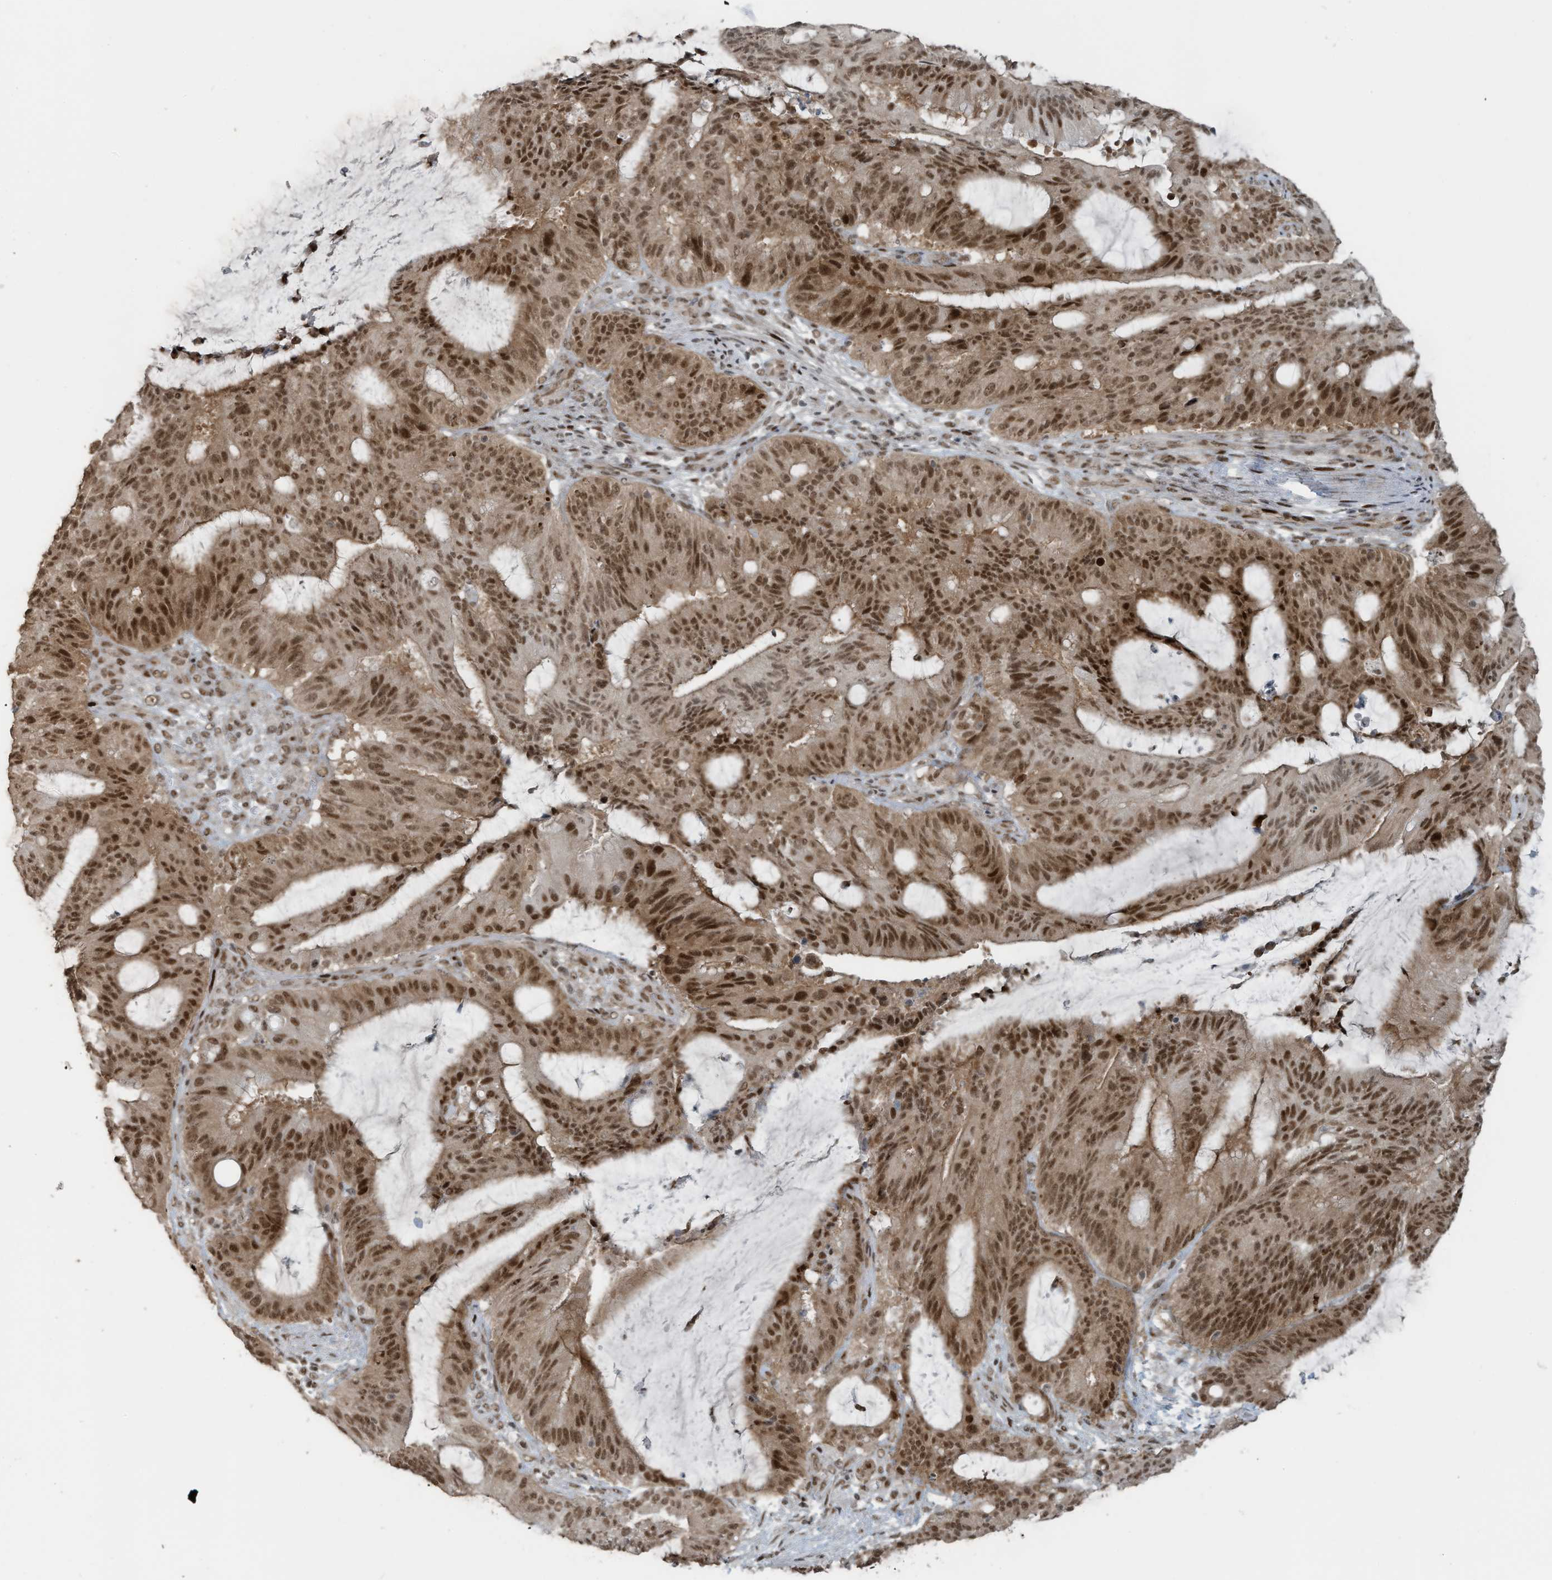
{"staining": {"intensity": "moderate", "quantity": ">75%", "location": "nuclear"}, "tissue": "liver cancer", "cell_type": "Tumor cells", "image_type": "cancer", "snomed": [{"axis": "morphology", "description": "Normal tissue, NOS"}, {"axis": "morphology", "description": "Cholangiocarcinoma"}, {"axis": "topography", "description": "Liver"}, {"axis": "topography", "description": "Peripheral nerve tissue"}], "caption": "IHC (DAB (3,3'-diaminobenzidine)) staining of liver cancer demonstrates moderate nuclear protein expression in approximately >75% of tumor cells.", "gene": "PCNP", "patient": {"sex": "female", "age": 73}}